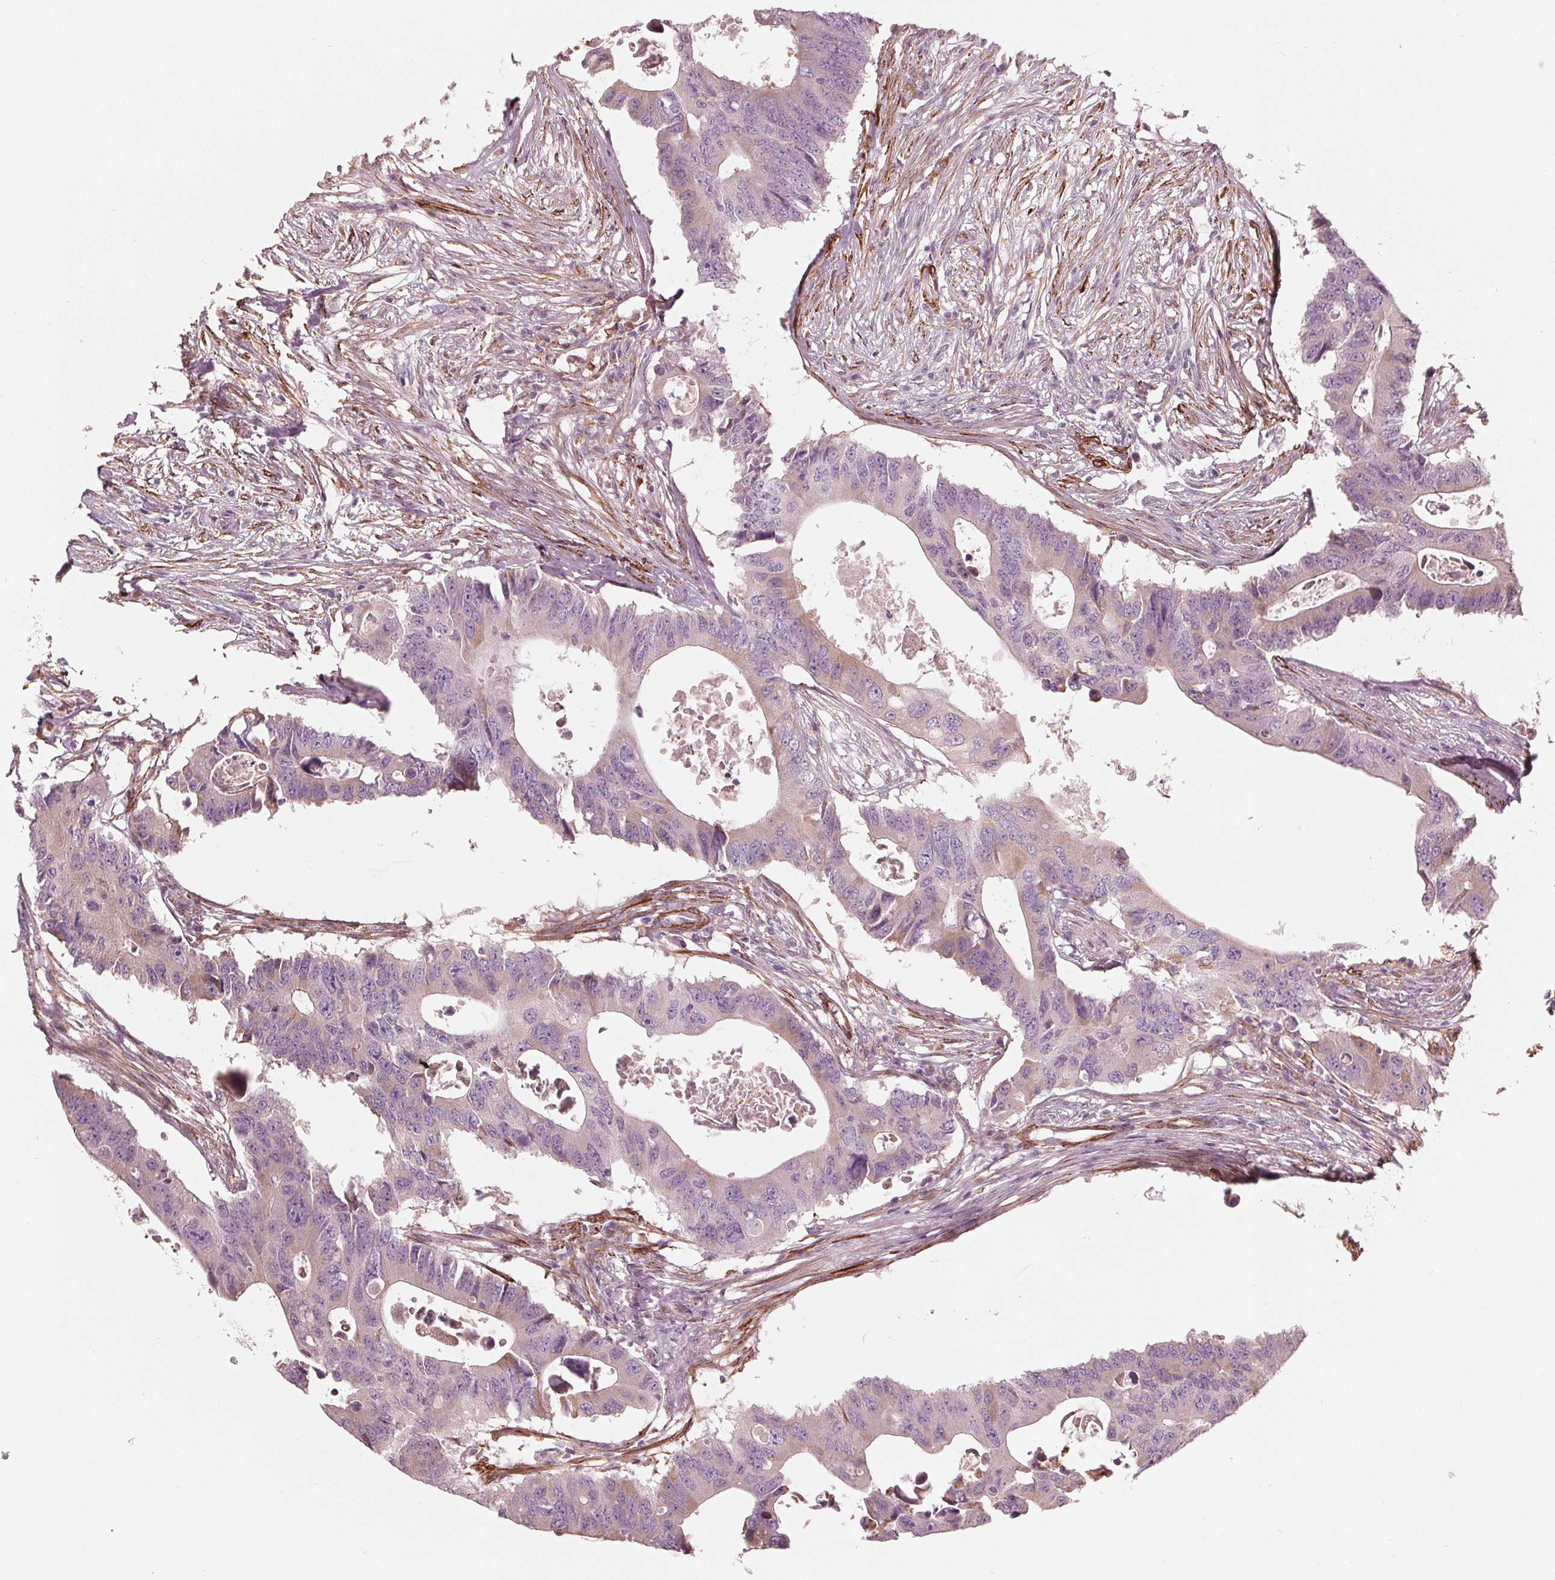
{"staining": {"intensity": "negative", "quantity": "none", "location": "none"}, "tissue": "colorectal cancer", "cell_type": "Tumor cells", "image_type": "cancer", "snomed": [{"axis": "morphology", "description": "Adenocarcinoma, NOS"}, {"axis": "topography", "description": "Colon"}], "caption": "Tumor cells are negative for protein expression in human colorectal cancer (adenocarcinoma).", "gene": "MIER3", "patient": {"sex": "male", "age": 71}}